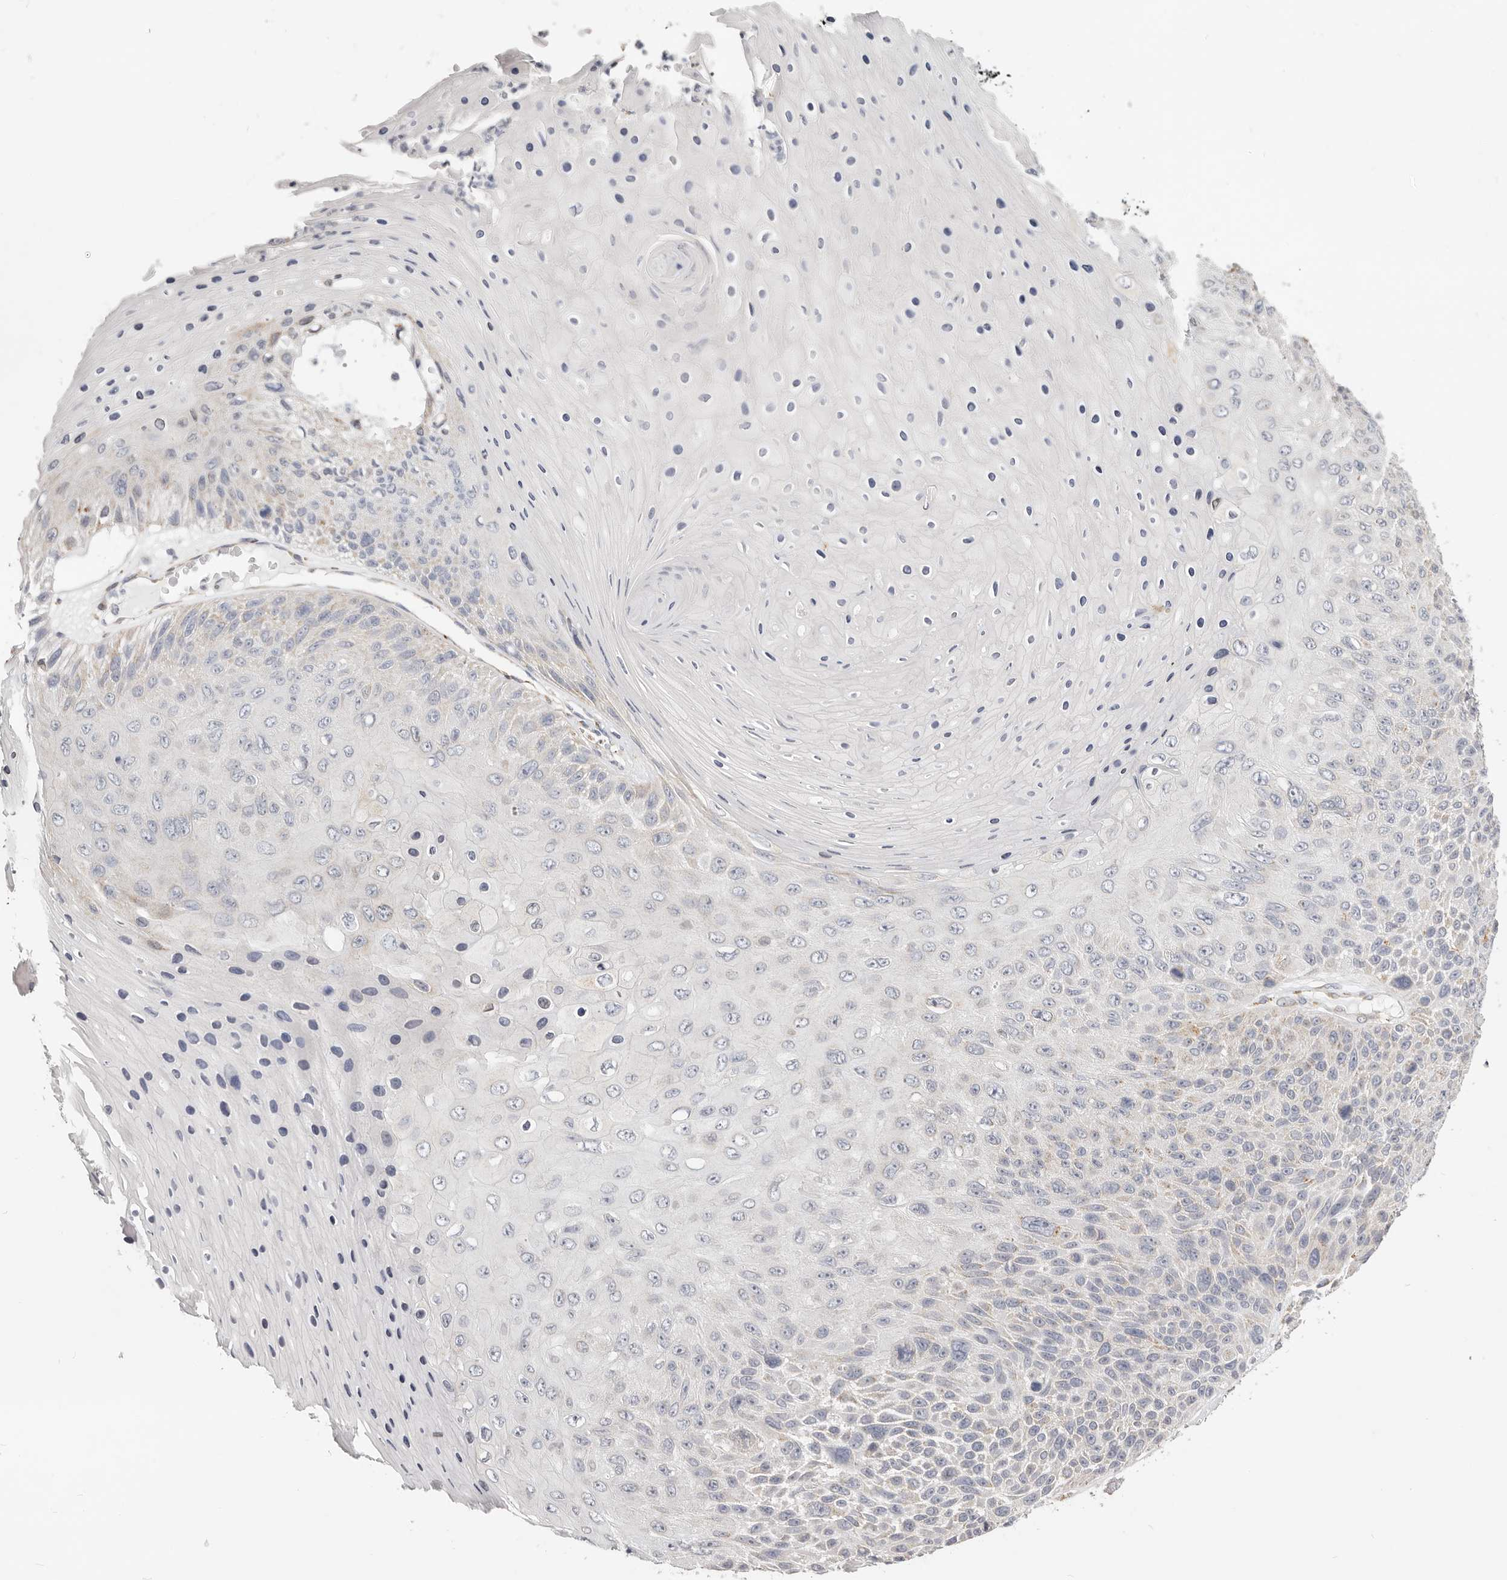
{"staining": {"intensity": "weak", "quantity": "25%-75%", "location": "cytoplasmic/membranous"}, "tissue": "skin cancer", "cell_type": "Tumor cells", "image_type": "cancer", "snomed": [{"axis": "morphology", "description": "Squamous cell carcinoma, NOS"}, {"axis": "topography", "description": "Skin"}], "caption": "The micrograph exhibits immunohistochemical staining of squamous cell carcinoma (skin). There is weak cytoplasmic/membranous positivity is present in about 25%-75% of tumor cells. The staining was performed using DAB to visualize the protein expression in brown, while the nuclei were stained in blue with hematoxylin (Magnification: 20x).", "gene": "IL32", "patient": {"sex": "female", "age": 88}}